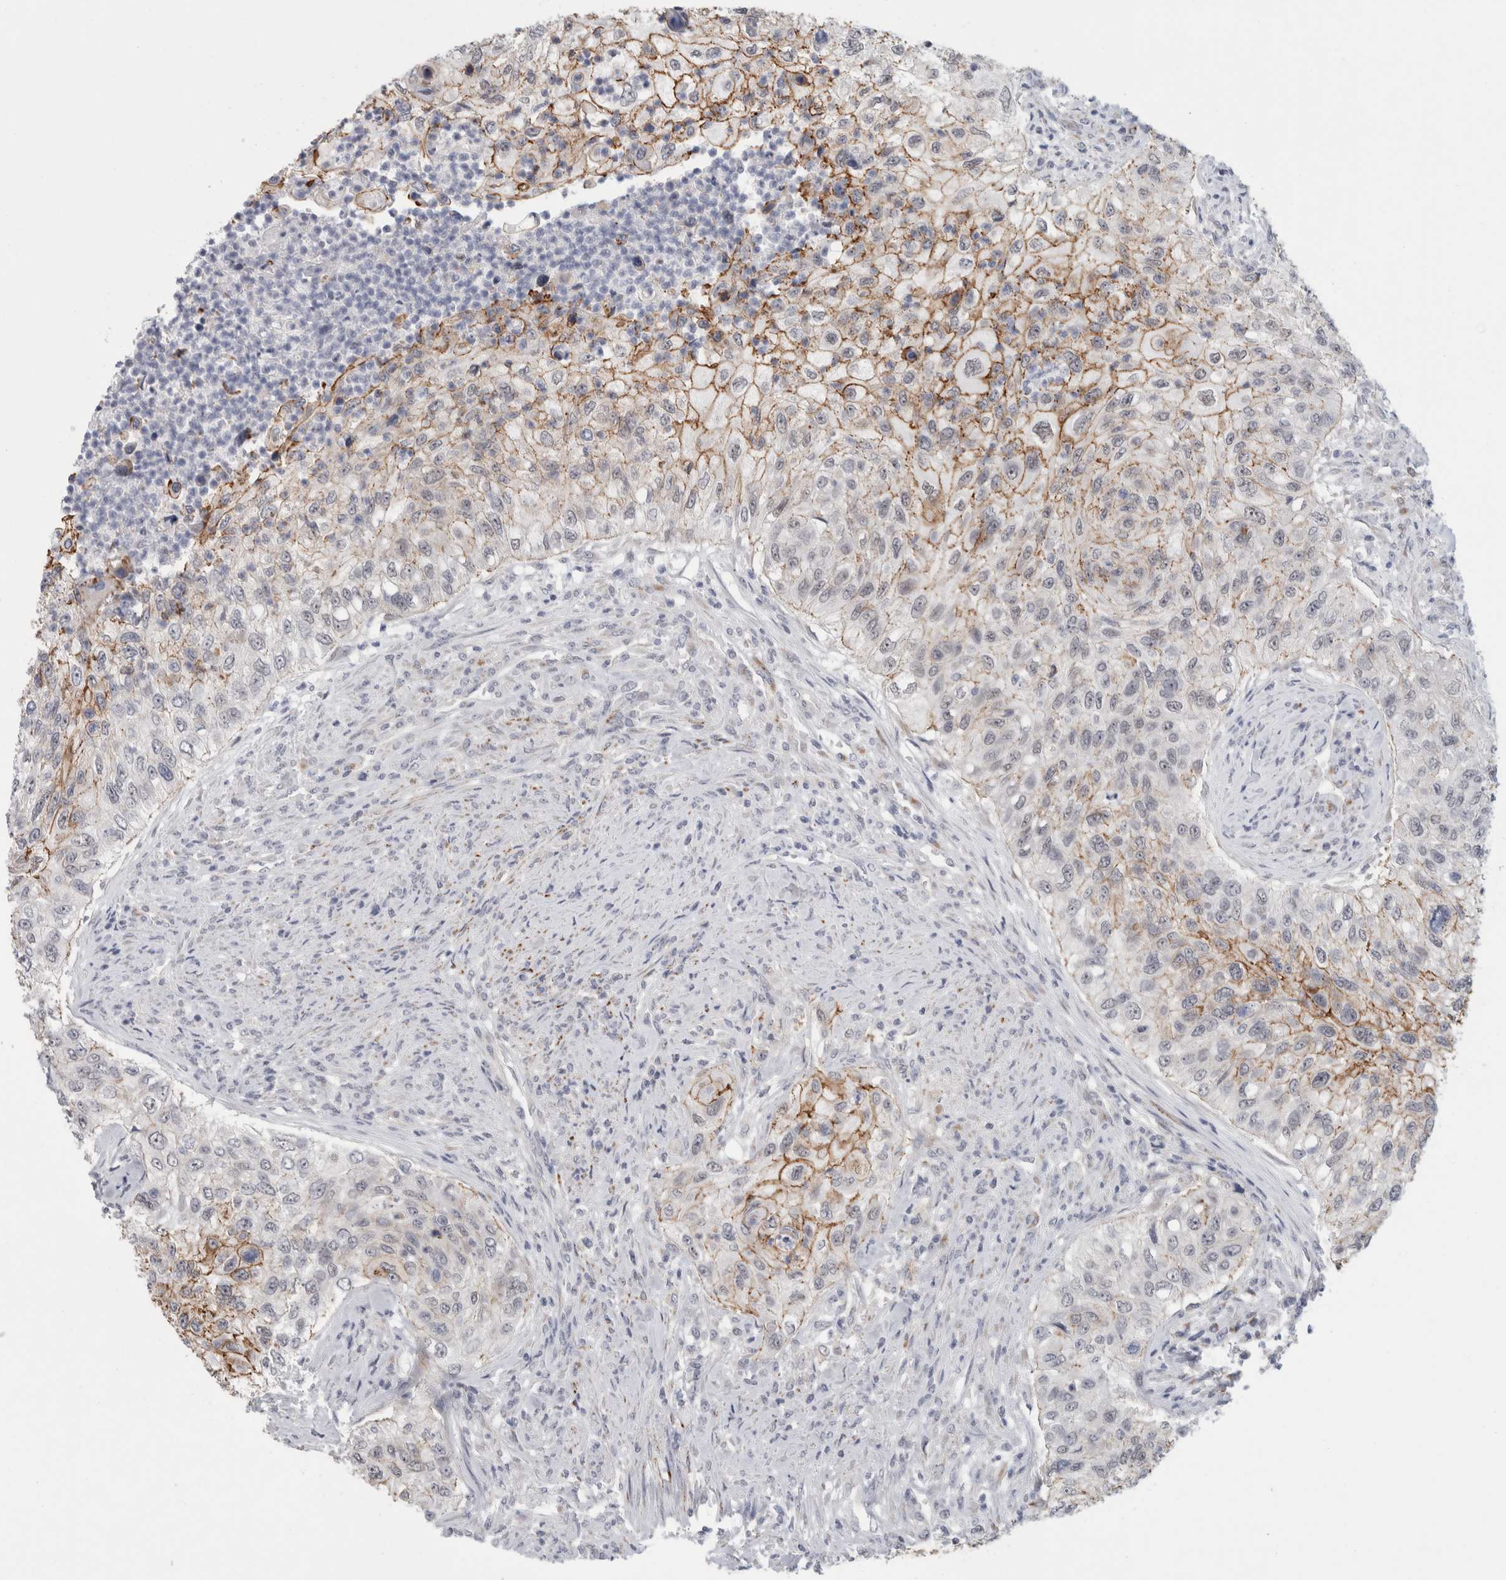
{"staining": {"intensity": "moderate", "quantity": "<25%", "location": "cytoplasmic/membranous"}, "tissue": "urothelial cancer", "cell_type": "Tumor cells", "image_type": "cancer", "snomed": [{"axis": "morphology", "description": "Urothelial carcinoma, High grade"}, {"axis": "topography", "description": "Urinary bladder"}], "caption": "The histopathology image displays a brown stain indicating the presence of a protein in the cytoplasmic/membranous of tumor cells in urothelial cancer. (DAB (3,3'-diaminobenzidine) = brown stain, brightfield microscopy at high magnification).", "gene": "NIPA1", "patient": {"sex": "female", "age": 60}}